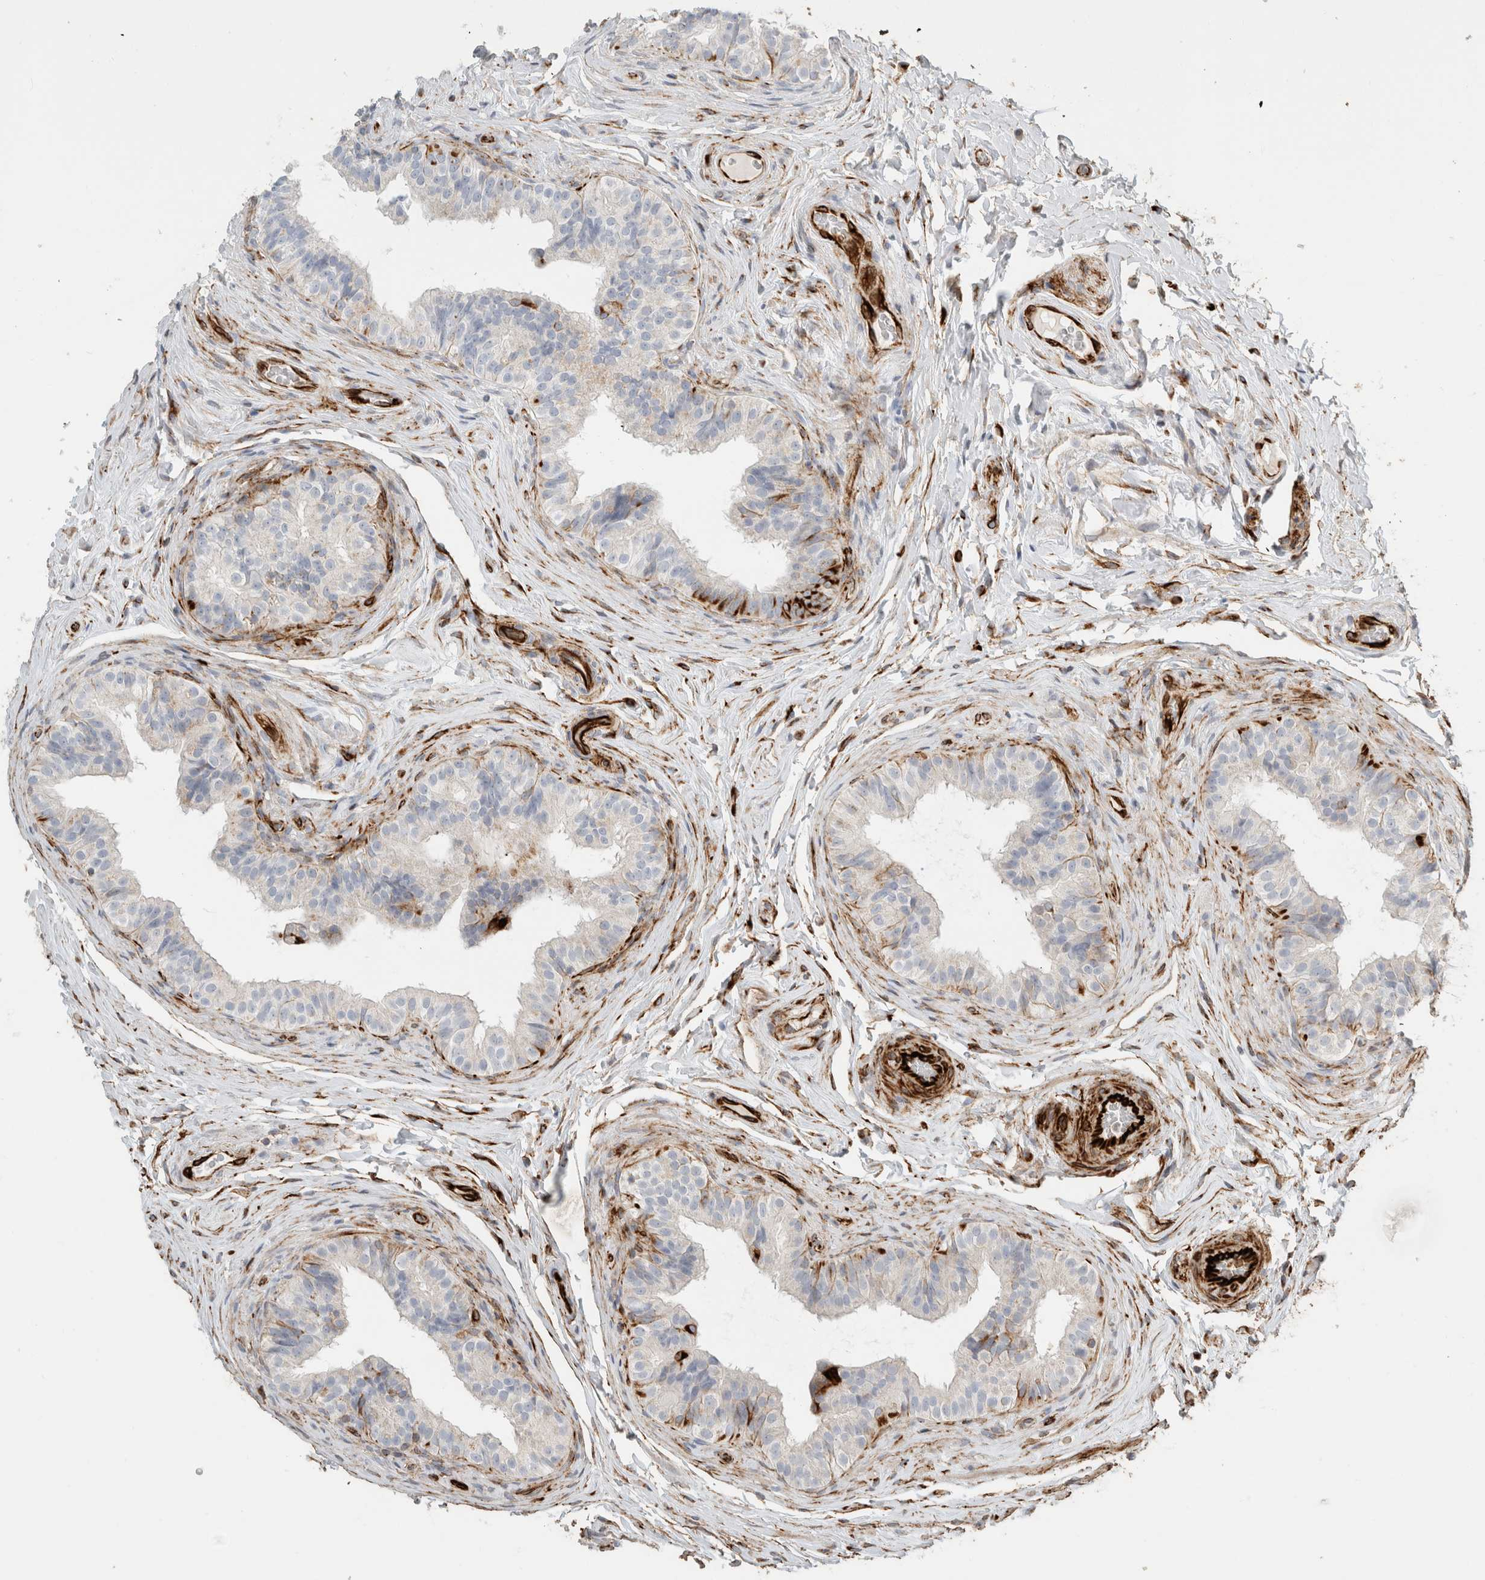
{"staining": {"intensity": "strong", "quantity": "<25%", "location": "cytoplasmic/membranous"}, "tissue": "epididymis", "cell_type": "Glandular cells", "image_type": "normal", "snomed": [{"axis": "morphology", "description": "Normal tissue, NOS"}, {"axis": "topography", "description": "Epididymis"}], "caption": "Strong cytoplasmic/membranous expression for a protein is appreciated in about <25% of glandular cells of normal epididymis using immunohistochemistry (IHC).", "gene": "LY86", "patient": {"sex": "male", "age": 49}}